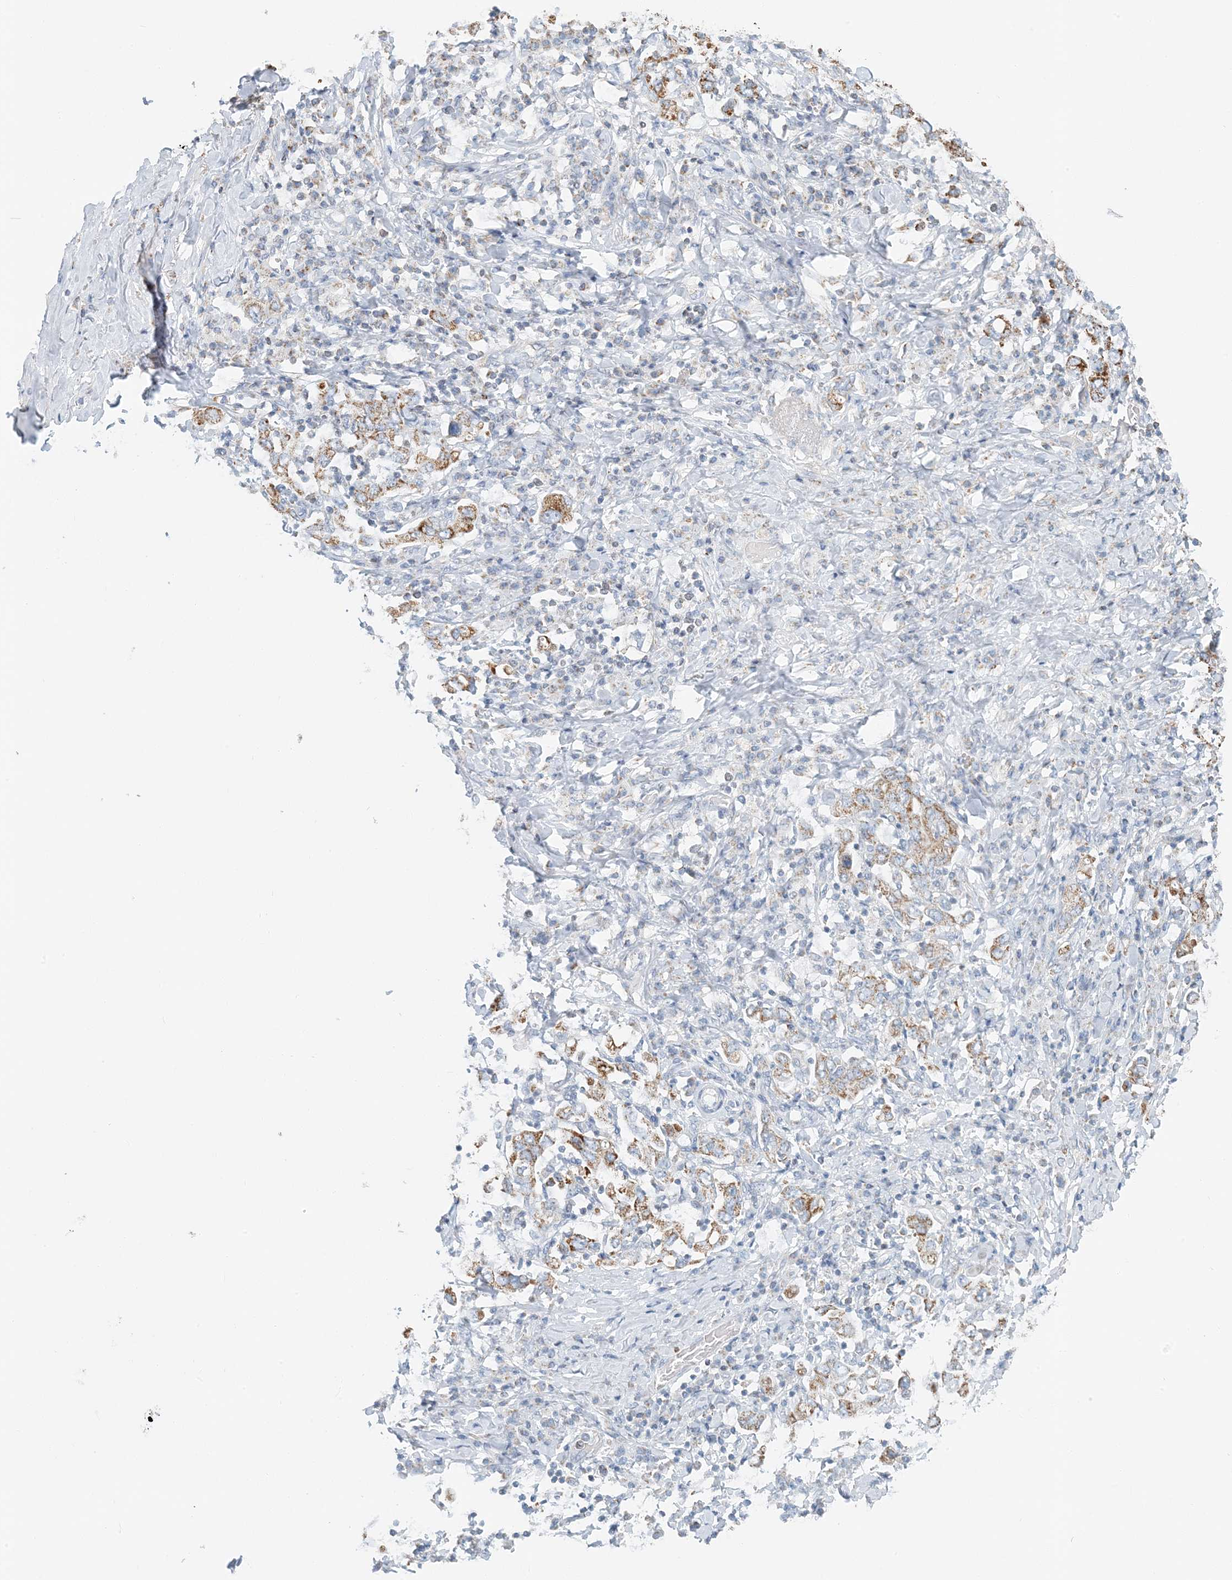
{"staining": {"intensity": "moderate", "quantity": ">75%", "location": "cytoplasmic/membranous"}, "tissue": "stomach cancer", "cell_type": "Tumor cells", "image_type": "cancer", "snomed": [{"axis": "morphology", "description": "Adenocarcinoma, NOS"}, {"axis": "topography", "description": "Stomach, upper"}], "caption": "This micrograph exhibits immunohistochemistry staining of human stomach cancer (adenocarcinoma), with medium moderate cytoplasmic/membranous staining in approximately >75% of tumor cells.", "gene": "BDH1", "patient": {"sex": "male", "age": 62}}